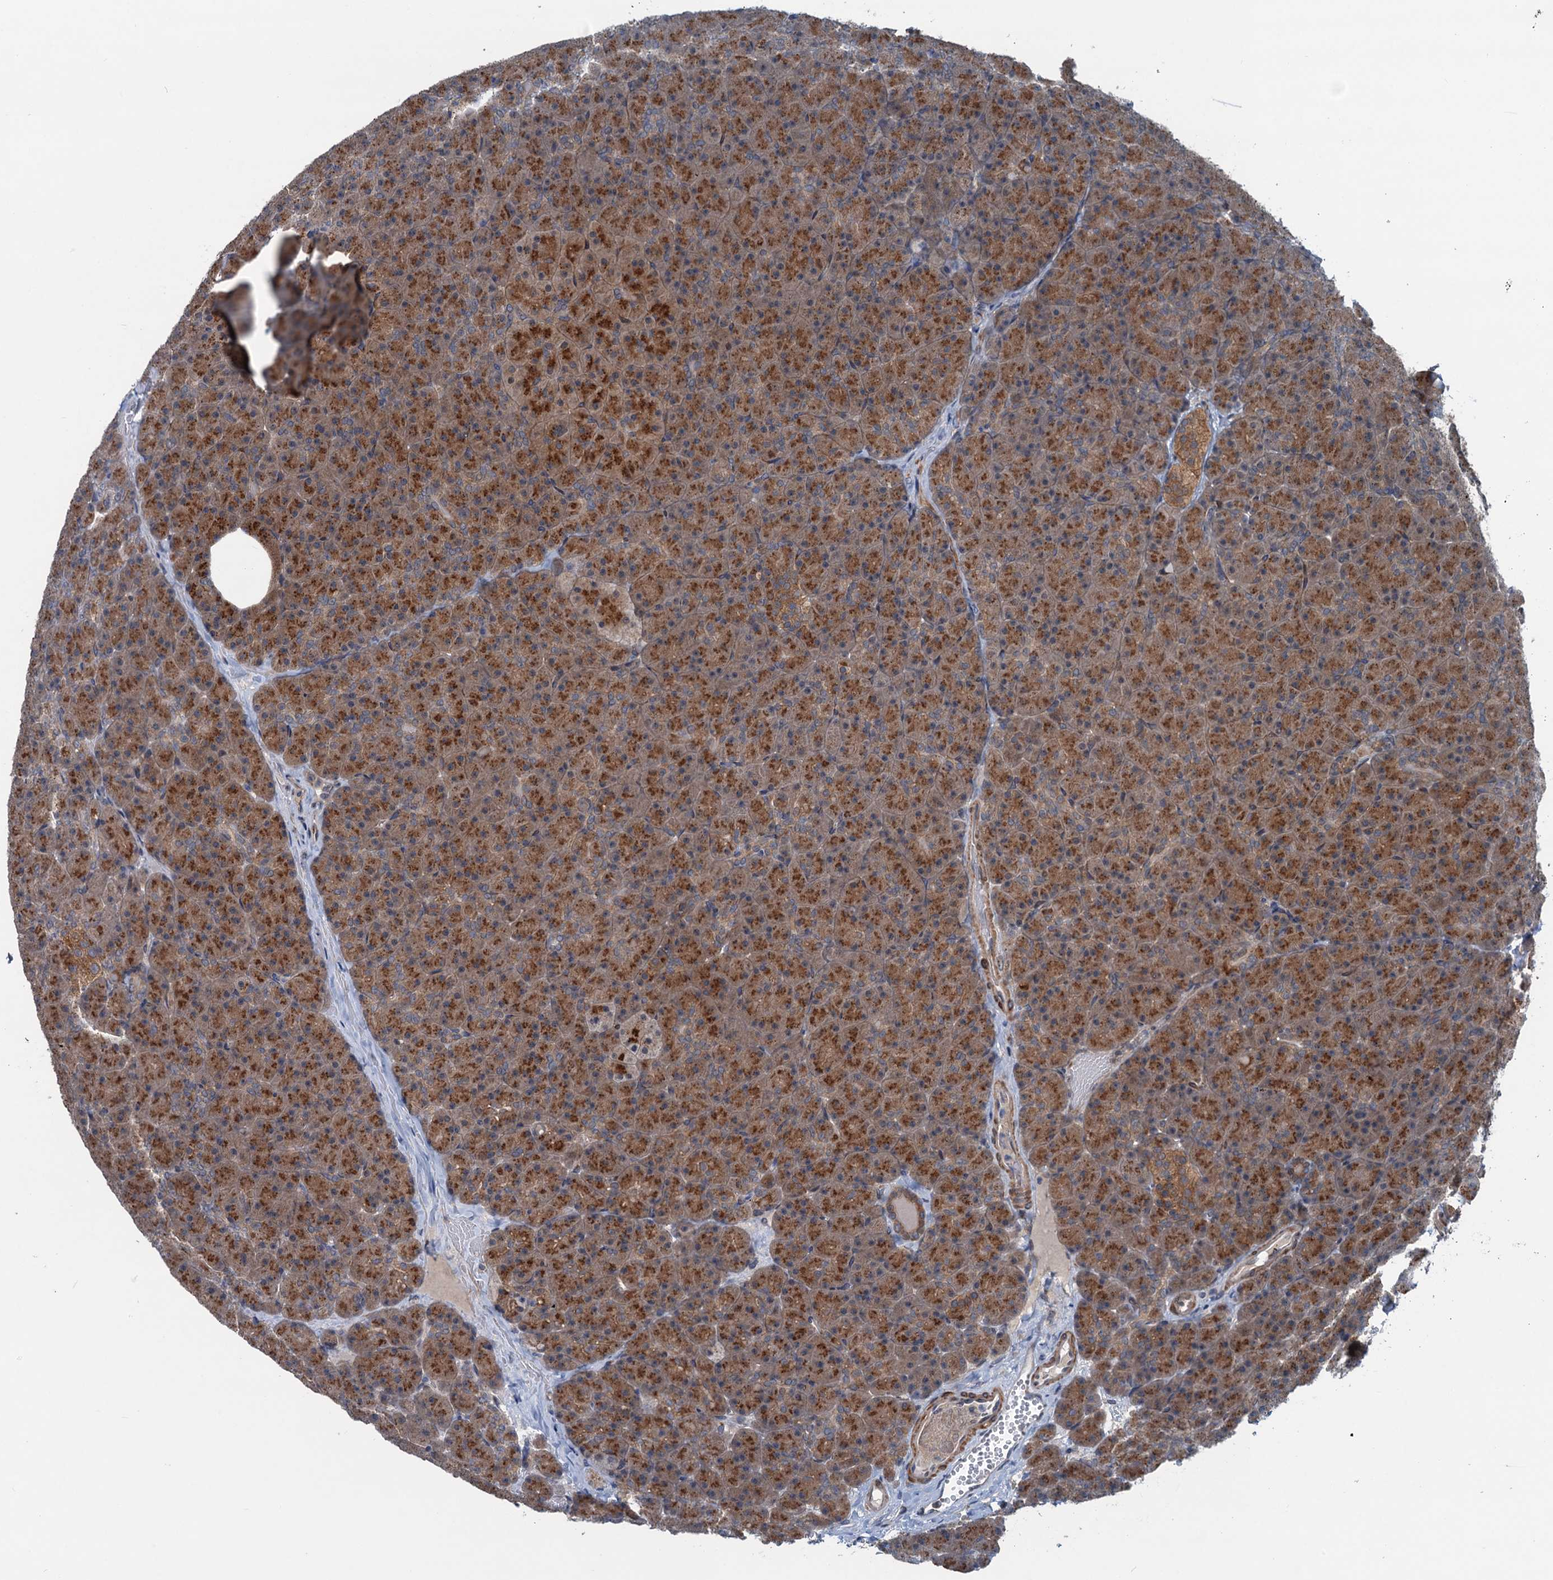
{"staining": {"intensity": "strong", "quantity": ">75%", "location": "cytoplasmic/membranous"}, "tissue": "pancreas", "cell_type": "Exocrine glandular cells", "image_type": "normal", "snomed": [{"axis": "morphology", "description": "Normal tissue, NOS"}, {"axis": "topography", "description": "Pancreas"}], "caption": "Pancreas was stained to show a protein in brown. There is high levels of strong cytoplasmic/membranous staining in approximately >75% of exocrine glandular cells. Immunohistochemistry stains the protein of interest in brown and the nuclei are stained blue.", "gene": "DYNC2I2", "patient": {"sex": "male", "age": 36}}